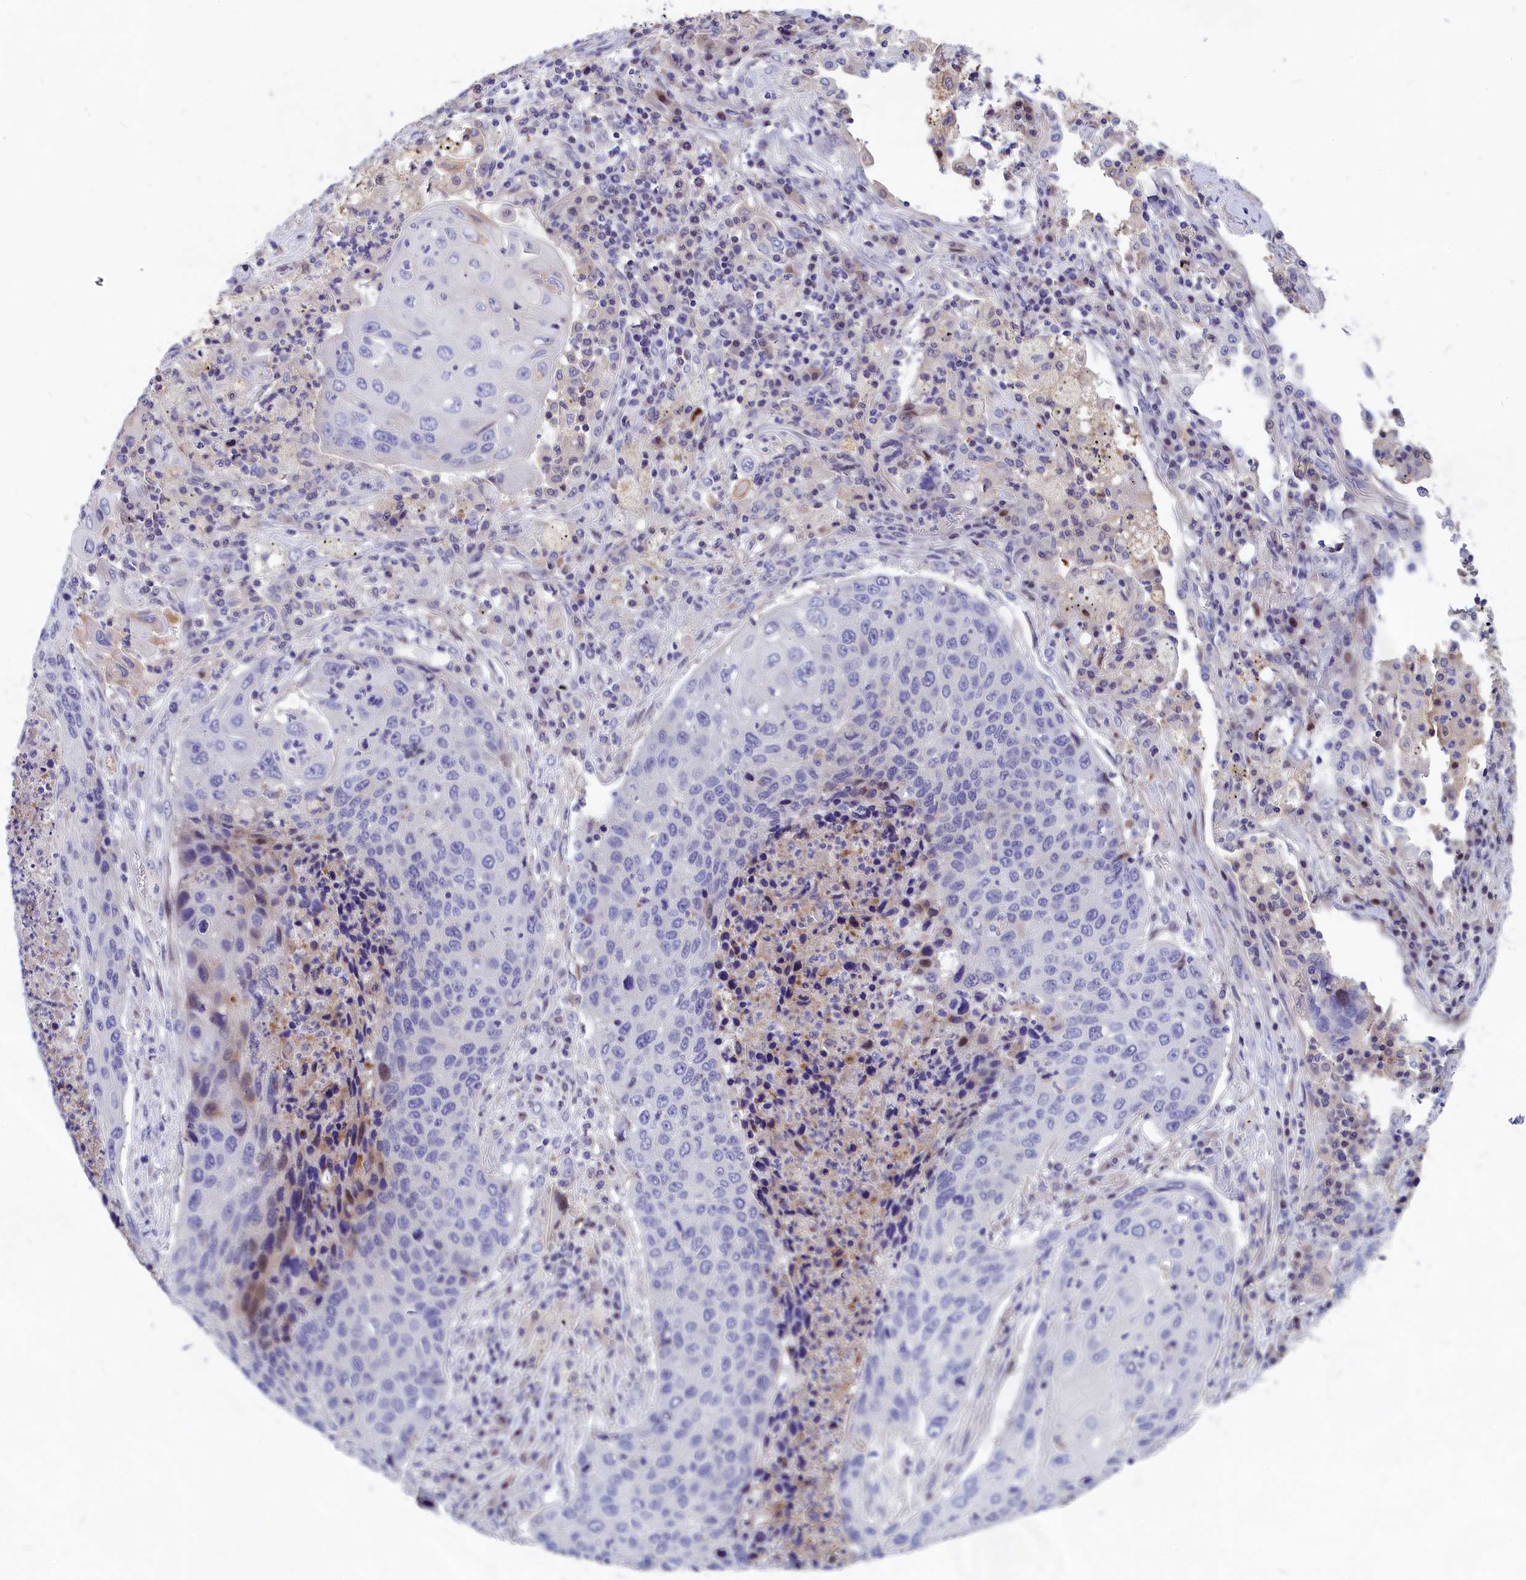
{"staining": {"intensity": "negative", "quantity": "none", "location": "none"}, "tissue": "lung cancer", "cell_type": "Tumor cells", "image_type": "cancer", "snomed": [{"axis": "morphology", "description": "Squamous cell carcinoma, NOS"}, {"axis": "topography", "description": "Lung"}], "caption": "Lung squamous cell carcinoma was stained to show a protein in brown. There is no significant staining in tumor cells.", "gene": "NKPD1", "patient": {"sex": "female", "age": 63}}